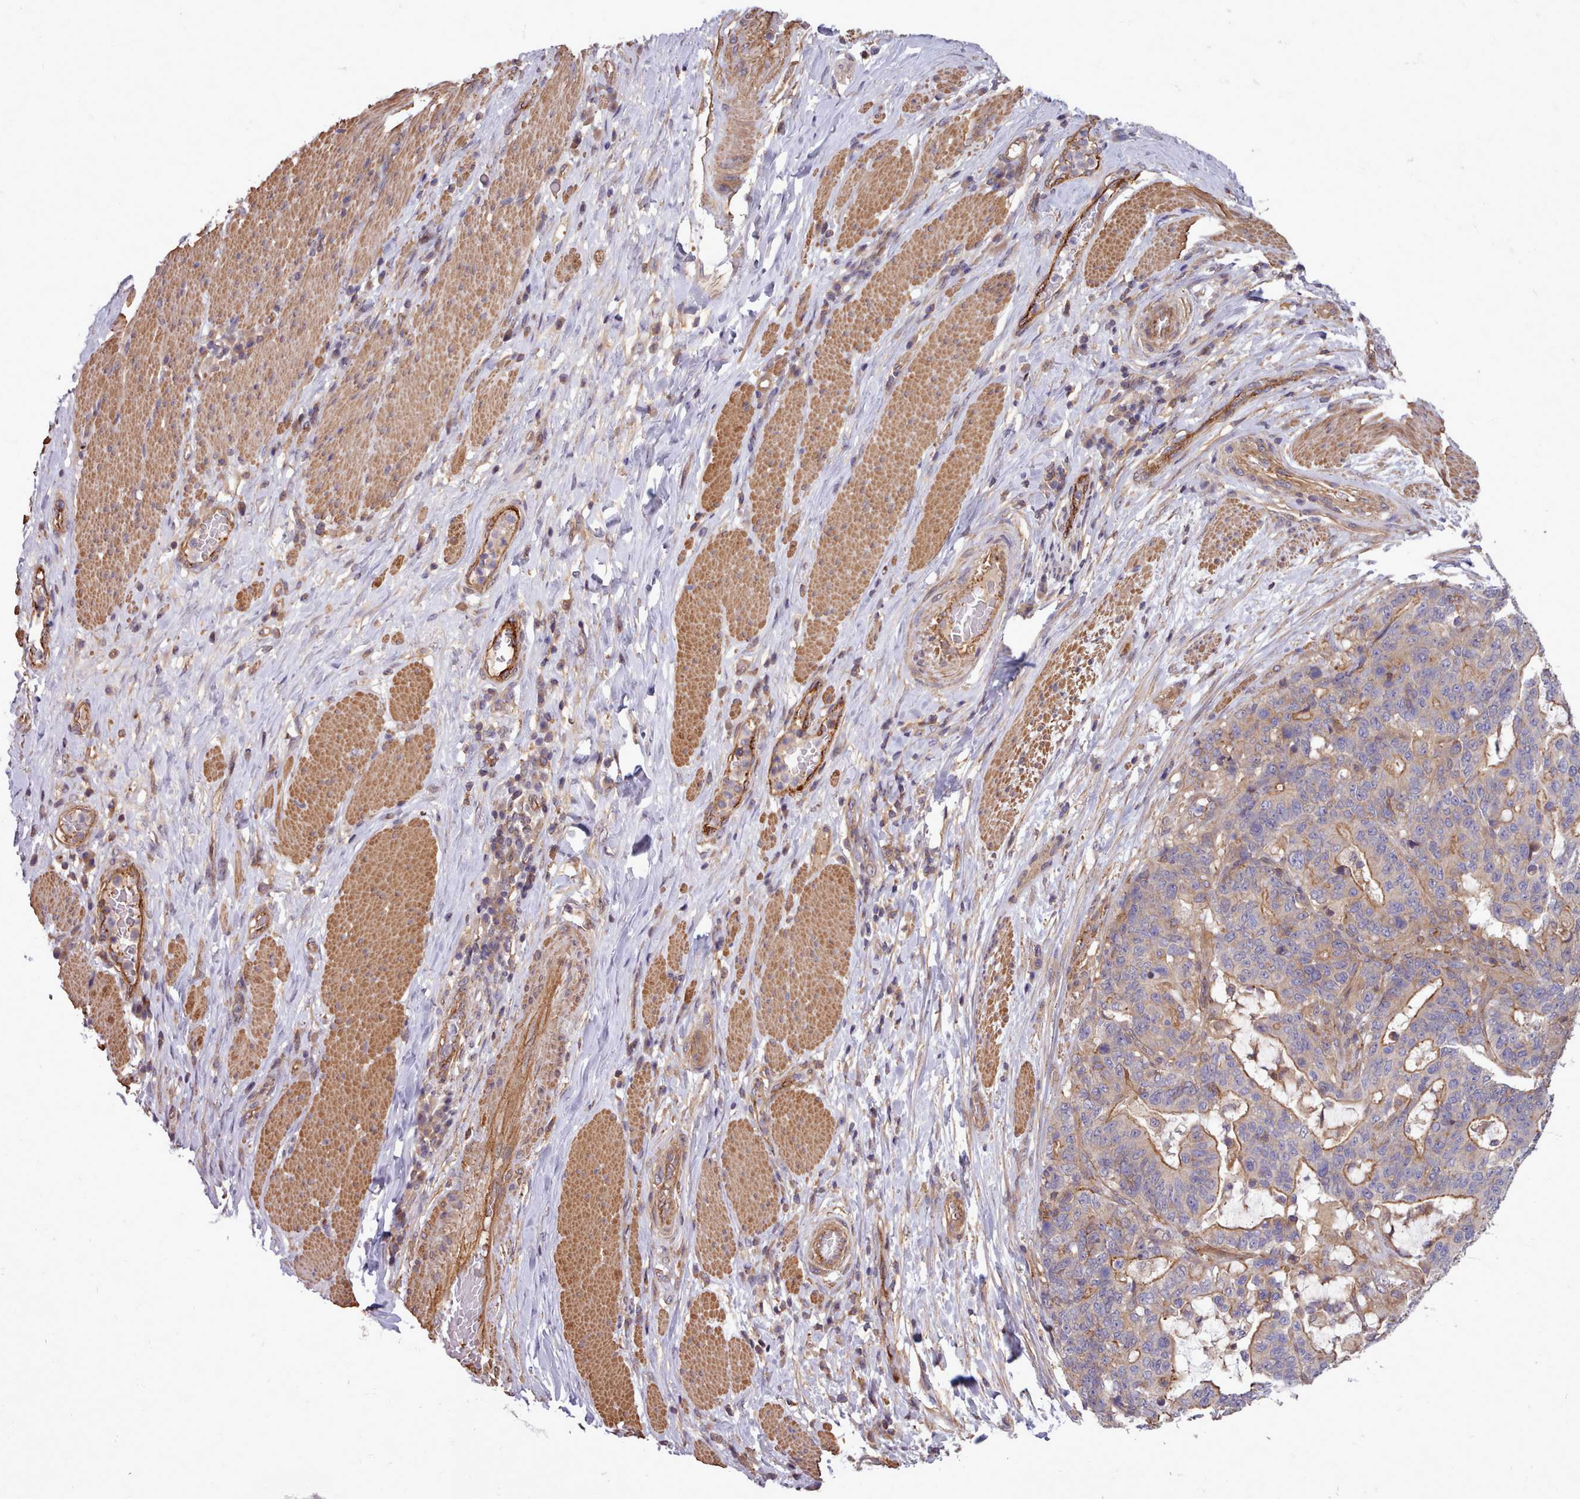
{"staining": {"intensity": "moderate", "quantity": "25%-75%", "location": "cytoplasmic/membranous"}, "tissue": "stomach cancer", "cell_type": "Tumor cells", "image_type": "cancer", "snomed": [{"axis": "morphology", "description": "Normal tissue, NOS"}, {"axis": "morphology", "description": "Adenocarcinoma, NOS"}, {"axis": "topography", "description": "Stomach"}], "caption": "This is a photomicrograph of immunohistochemistry (IHC) staining of stomach cancer, which shows moderate expression in the cytoplasmic/membranous of tumor cells.", "gene": "STUB1", "patient": {"sex": "female", "age": 64}}